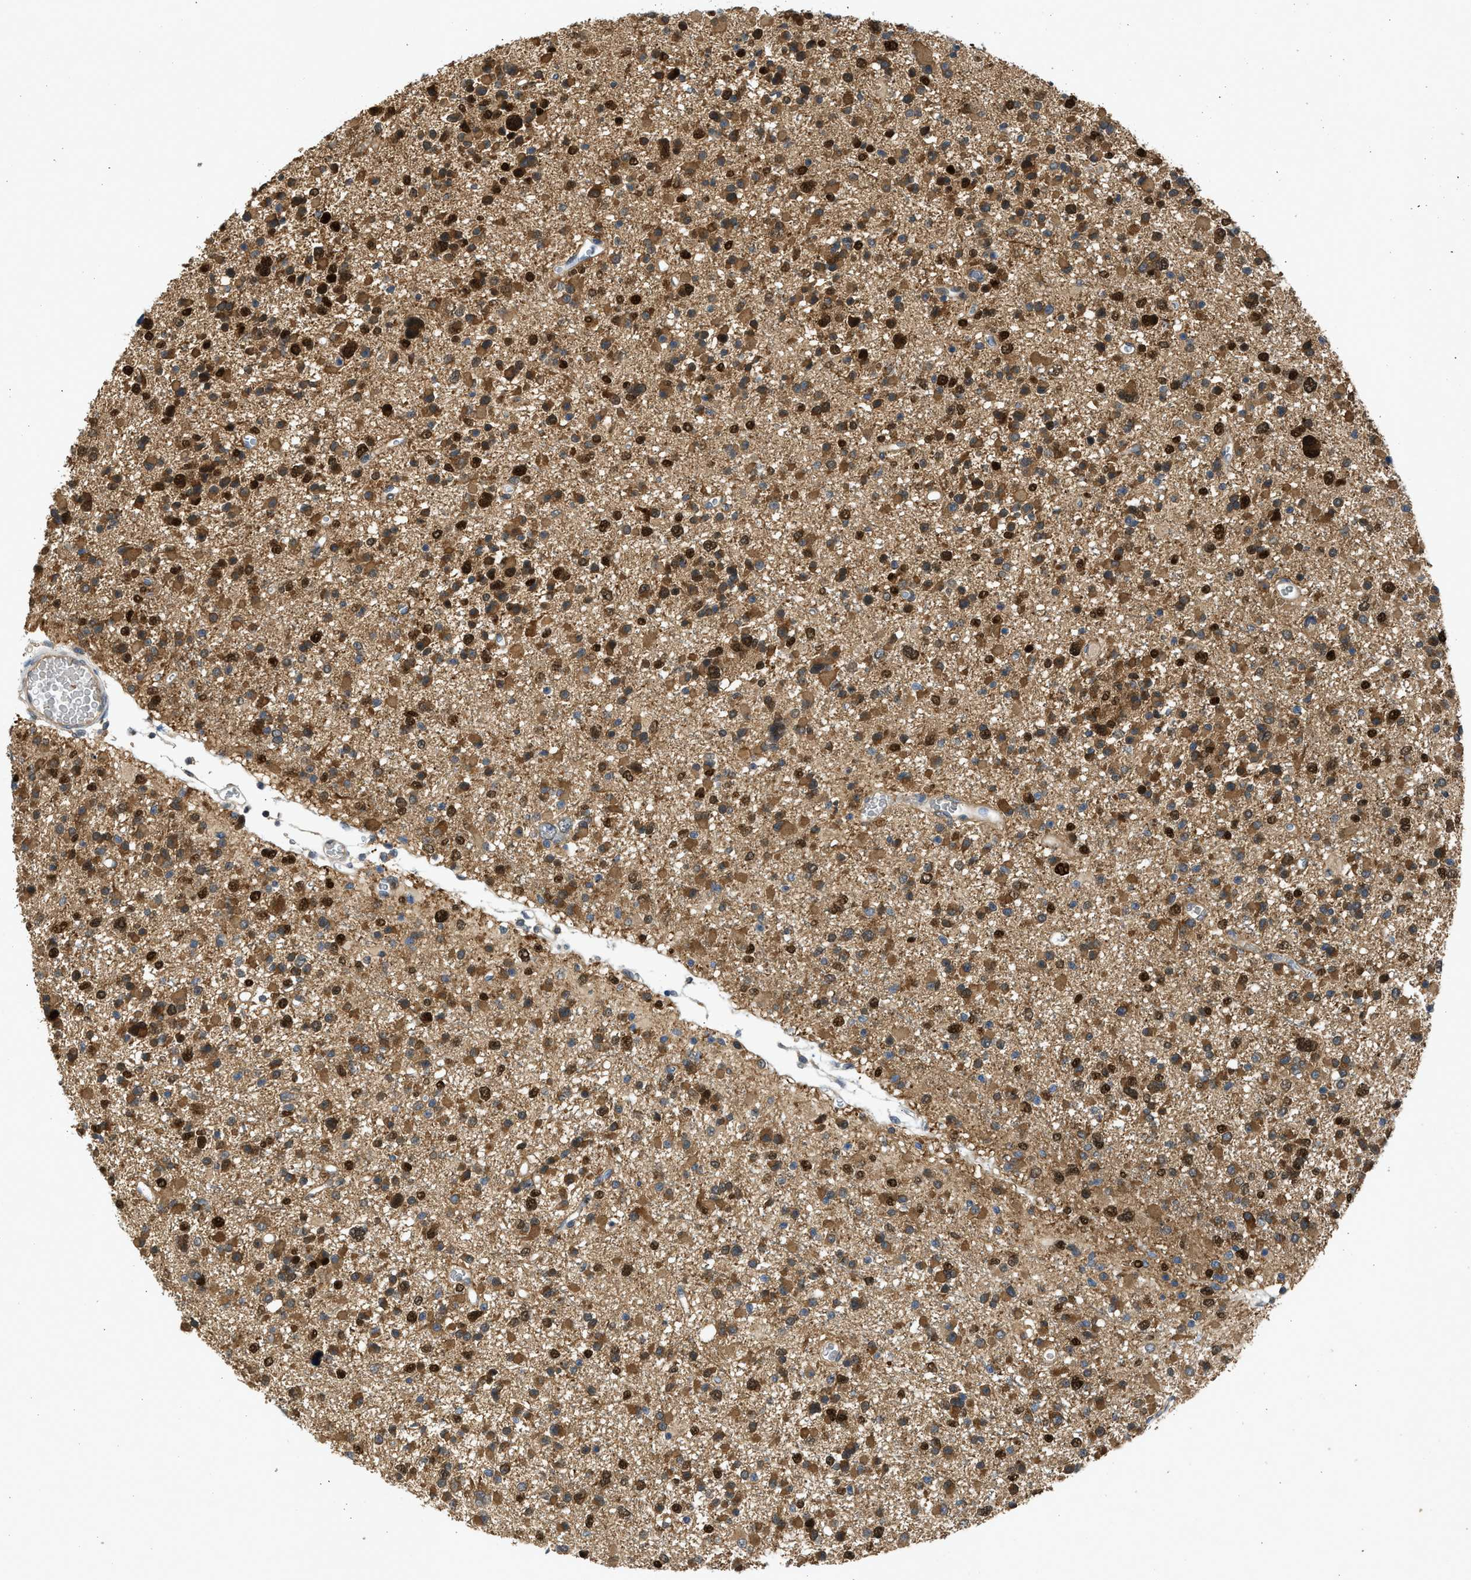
{"staining": {"intensity": "strong", "quantity": ">75%", "location": "cytoplasmic/membranous,nuclear"}, "tissue": "glioma", "cell_type": "Tumor cells", "image_type": "cancer", "snomed": [{"axis": "morphology", "description": "Glioma, malignant, Low grade"}, {"axis": "topography", "description": "Brain"}], "caption": "DAB (3,3'-diaminobenzidine) immunohistochemical staining of human low-grade glioma (malignant) displays strong cytoplasmic/membranous and nuclear protein positivity in about >75% of tumor cells.", "gene": "MAPK7", "patient": {"sex": "female", "age": 22}}